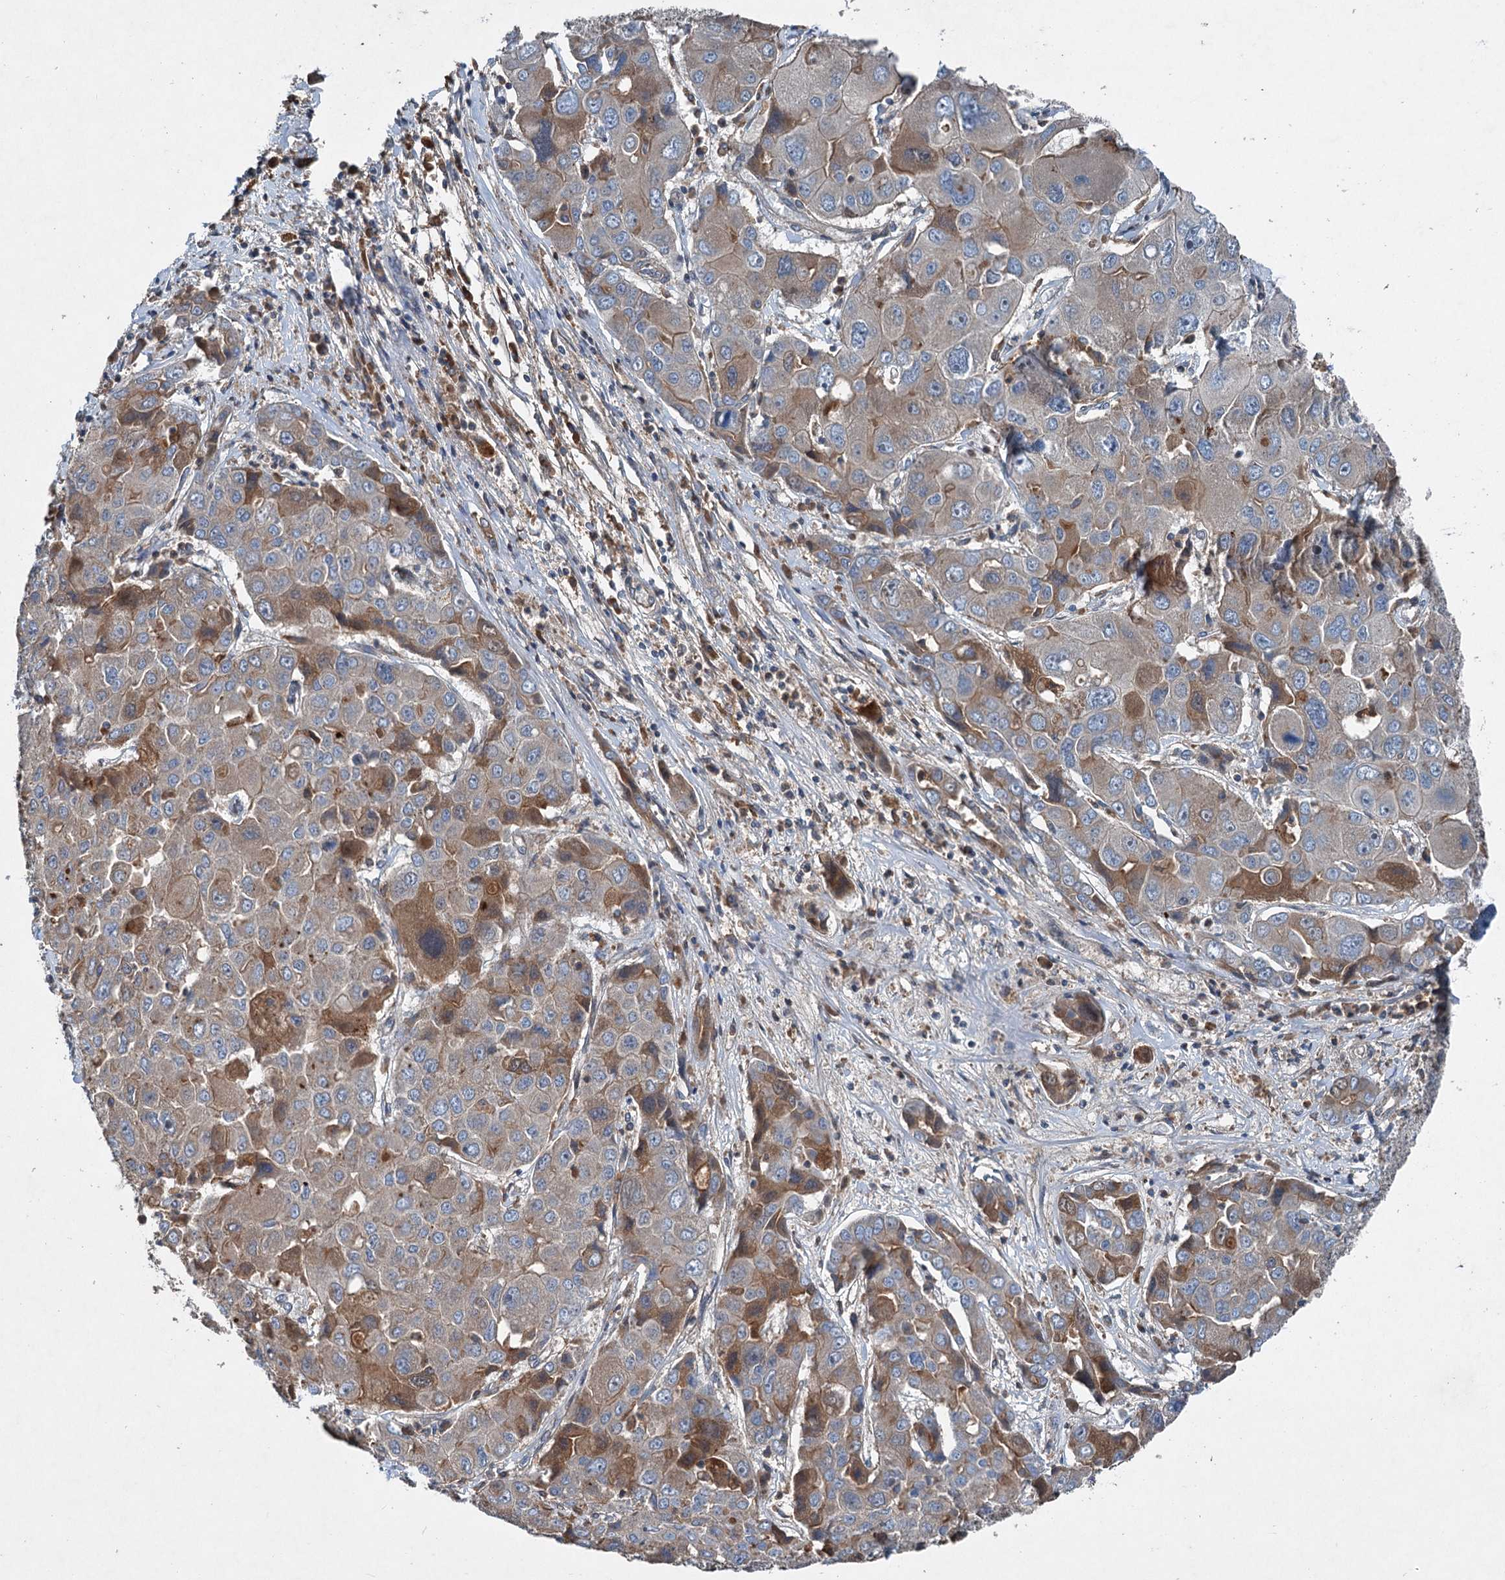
{"staining": {"intensity": "moderate", "quantity": "25%-75%", "location": "cytoplasmic/membranous"}, "tissue": "liver cancer", "cell_type": "Tumor cells", "image_type": "cancer", "snomed": [{"axis": "morphology", "description": "Cholangiocarcinoma"}, {"axis": "topography", "description": "Liver"}], "caption": "A brown stain shows moderate cytoplasmic/membranous positivity of a protein in cholangiocarcinoma (liver) tumor cells.", "gene": "TAPBPL", "patient": {"sex": "male", "age": 67}}